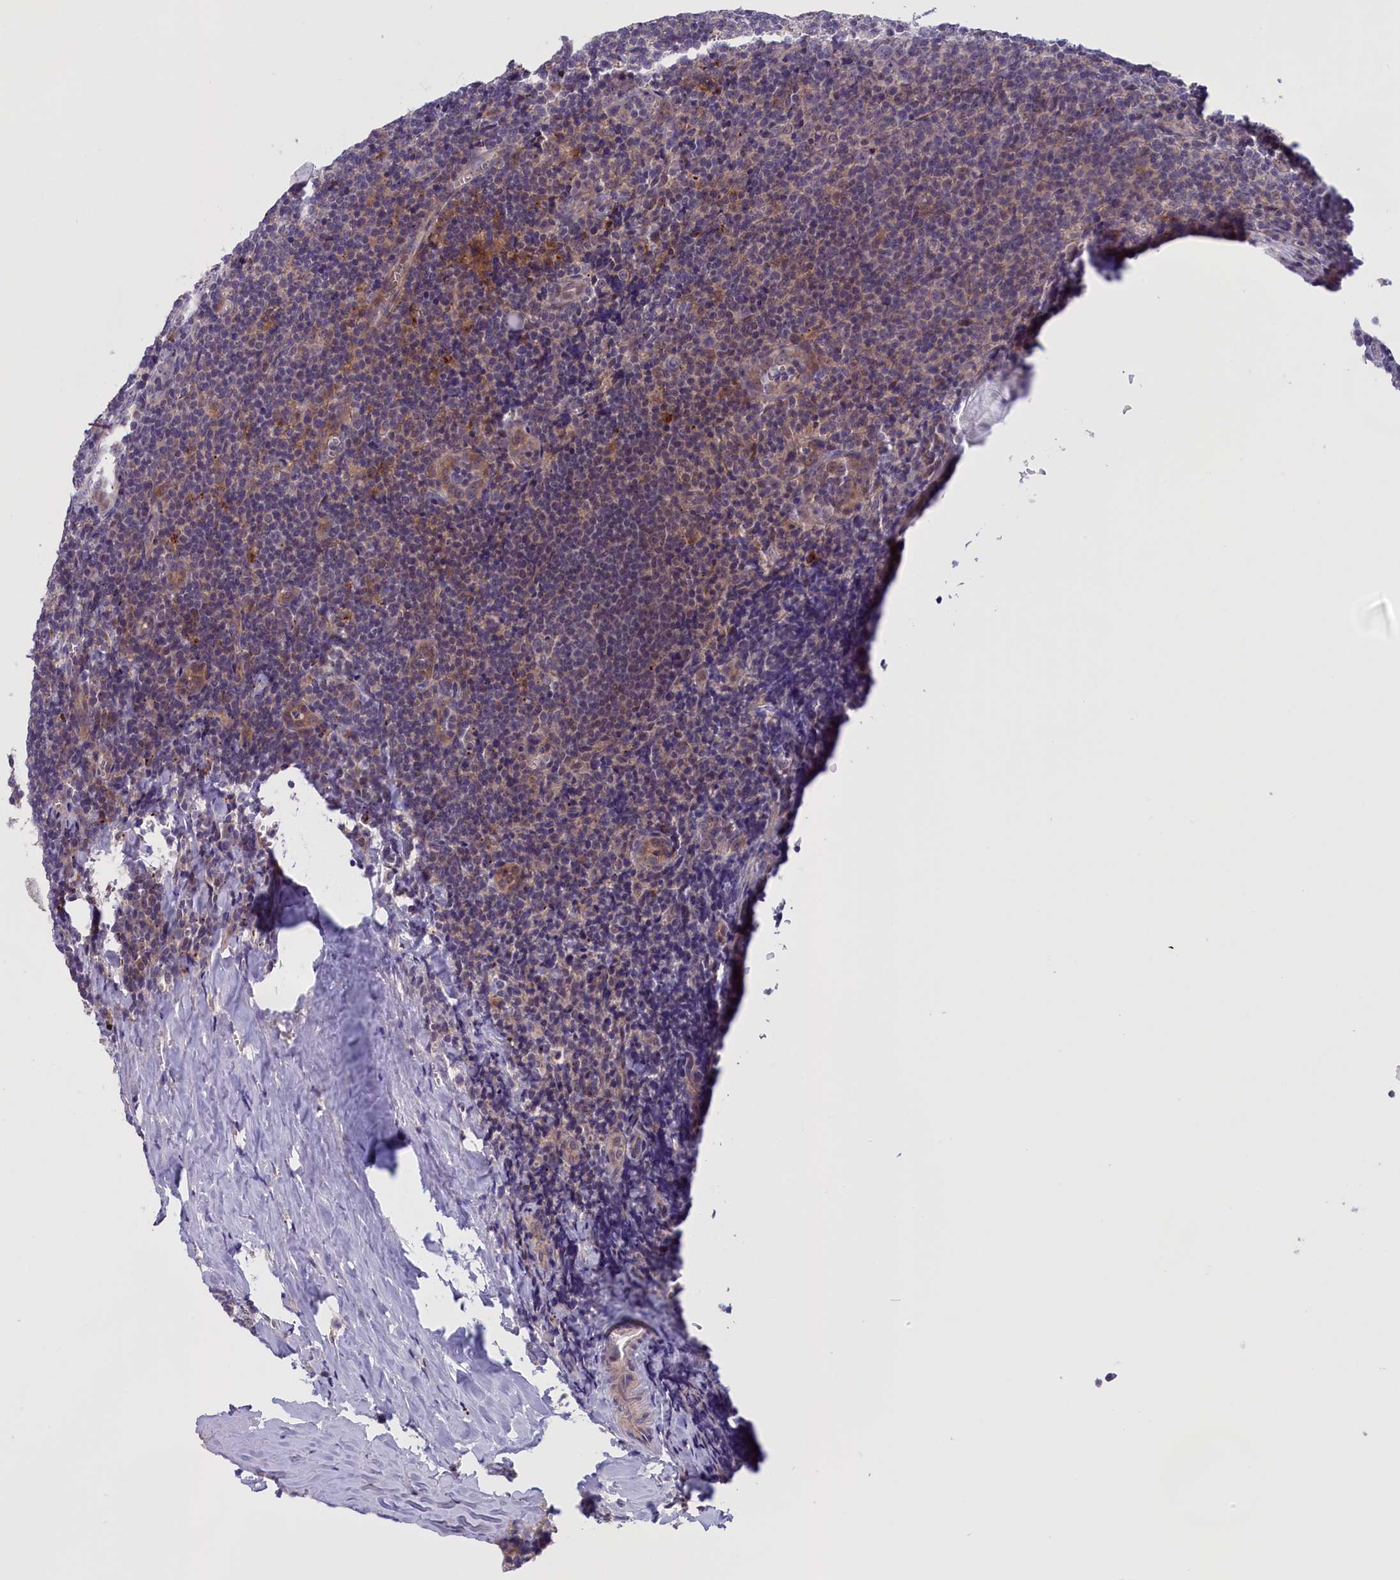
{"staining": {"intensity": "negative", "quantity": "none", "location": "none"}, "tissue": "tonsil", "cell_type": "Germinal center cells", "image_type": "normal", "snomed": [{"axis": "morphology", "description": "Normal tissue, NOS"}, {"axis": "topography", "description": "Tonsil"}], "caption": "Immunohistochemistry (IHC) micrograph of unremarkable tonsil stained for a protein (brown), which shows no expression in germinal center cells.", "gene": "IGFALS", "patient": {"sex": "male", "age": 27}}